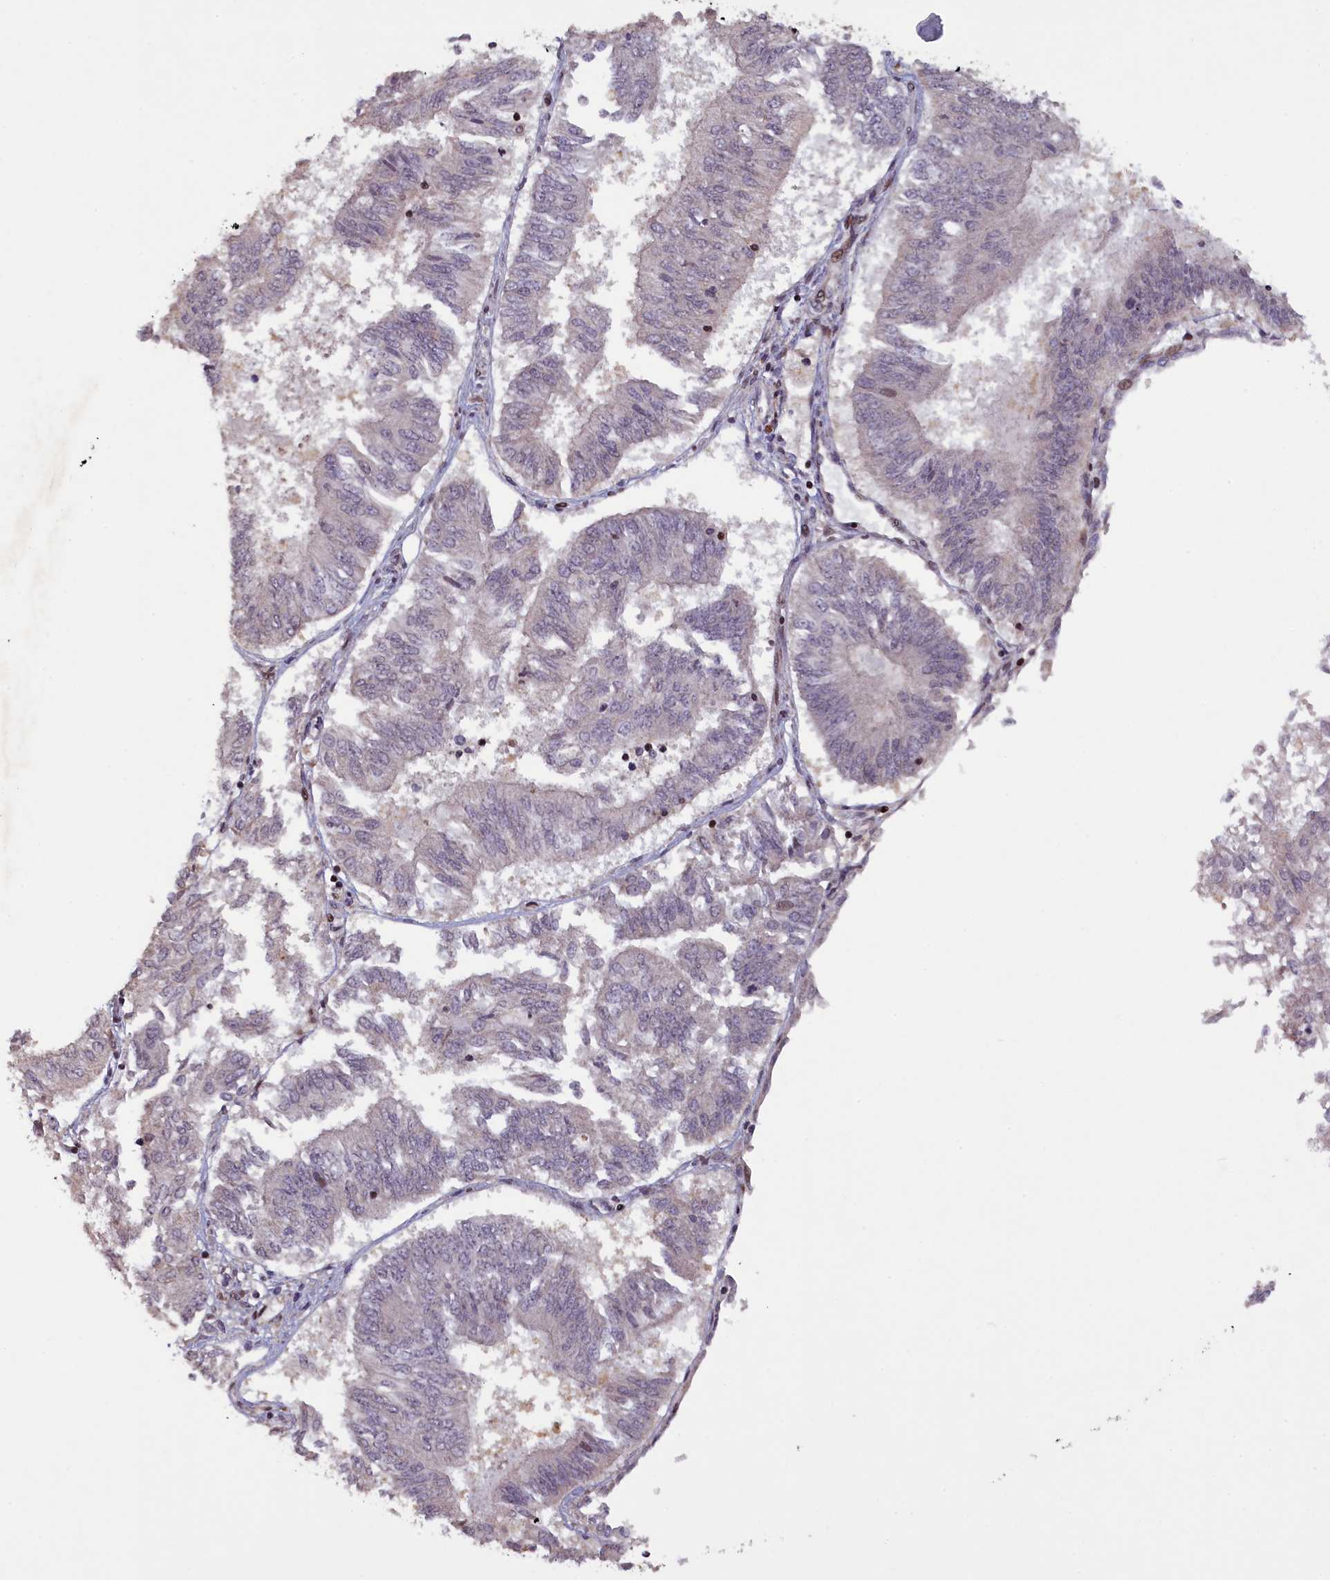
{"staining": {"intensity": "negative", "quantity": "none", "location": "none"}, "tissue": "endometrial cancer", "cell_type": "Tumor cells", "image_type": "cancer", "snomed": [{"axis": "morphology", "description": "Adenocarcinoma, NOS"}, {"axis": "topography", "description": "Endometrium"}], "caption": "Immunohistochemistry (IHC) micrograph of neoplastic tissue: human endometrial cancer (adenocarcinoma) stained with DAB (3,3'-diaminobenzidine) reveals no significant protein expression in tumor cells.", "gene": "NUBP1", "patient": {"sex": "female", "age": 58}}